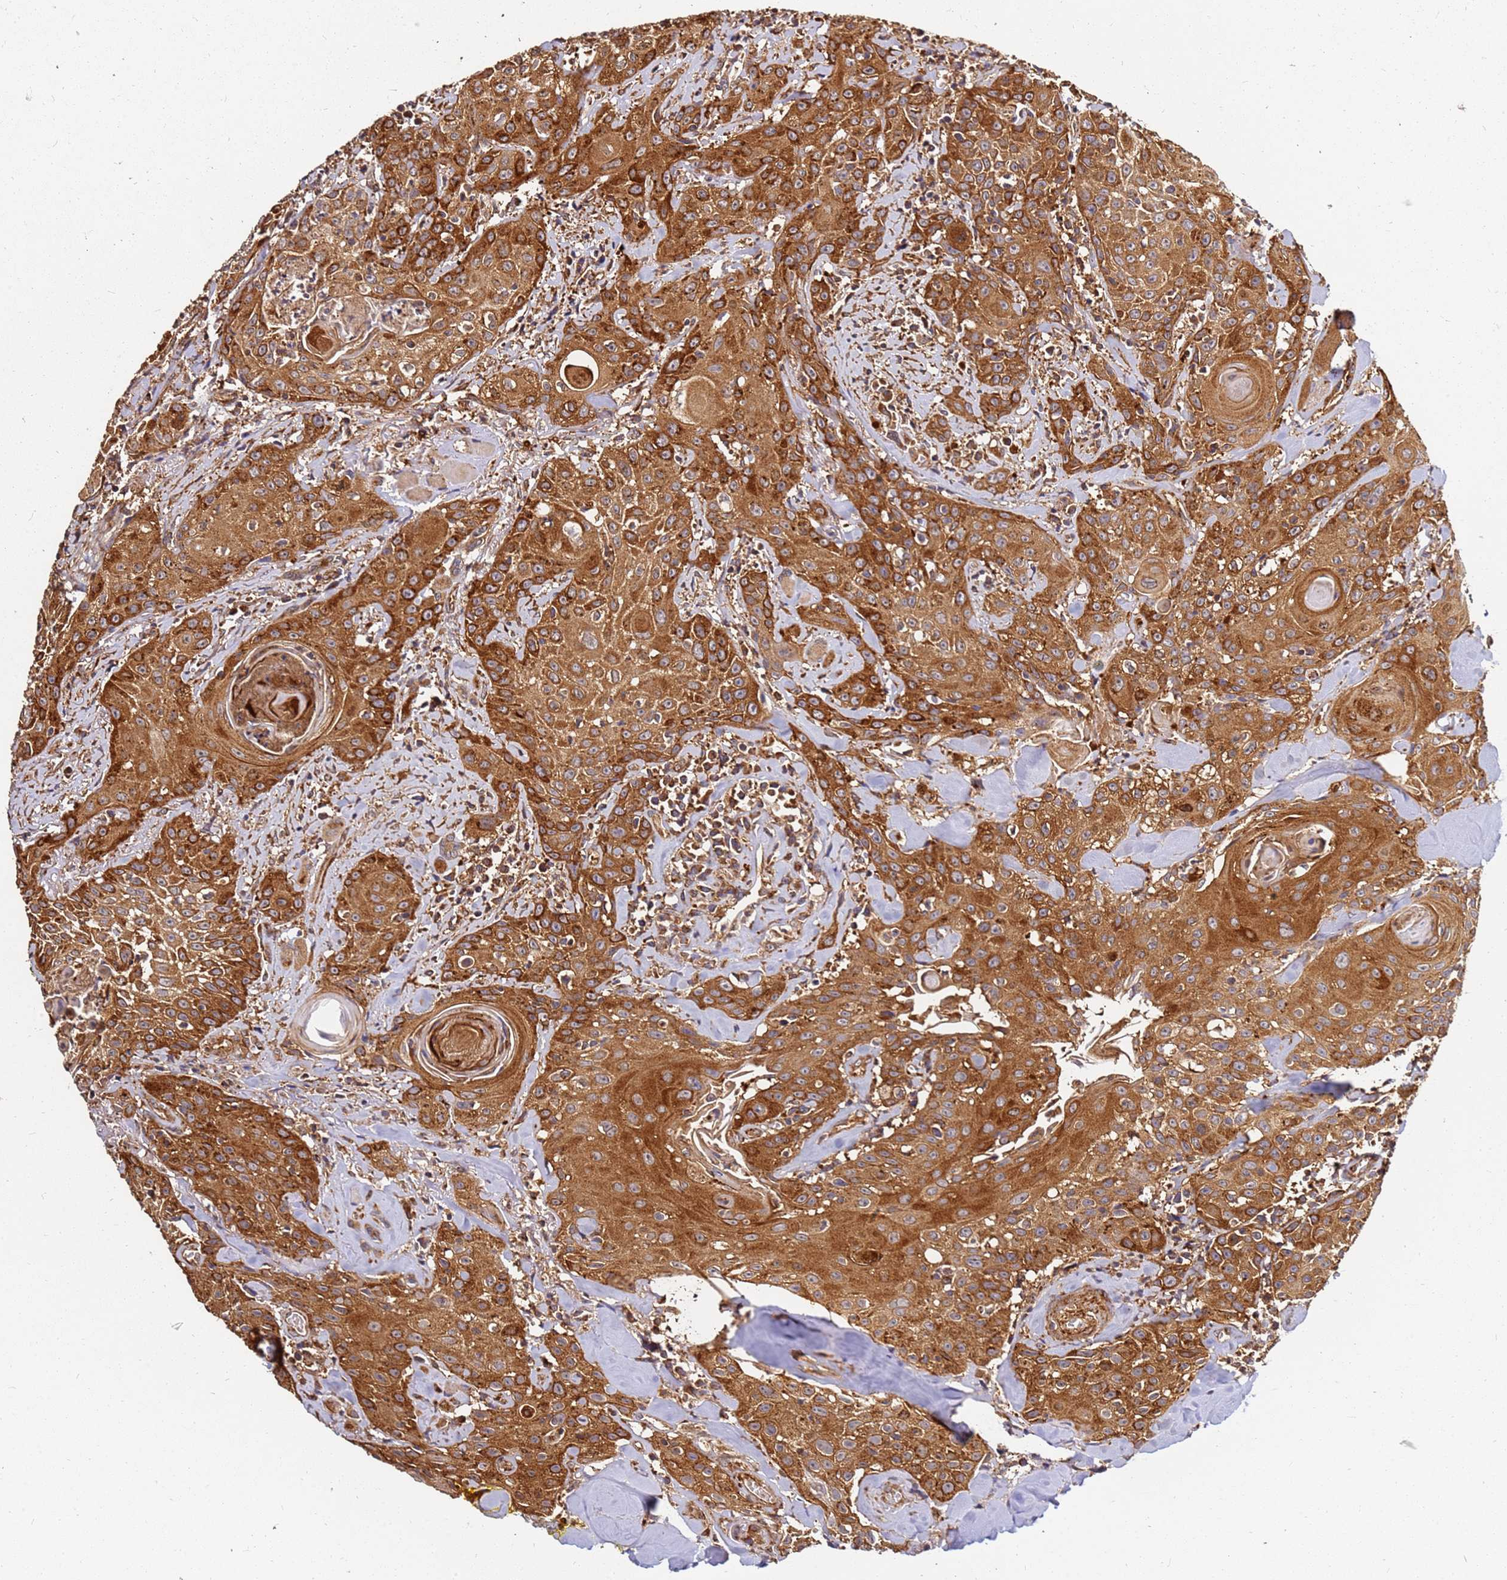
{"staining": {"intensity": "strong", "quantity": ">75%", "location": "cytoplasmic/membranous"}, "tissue": "head and neck cancer", "cell_type": "Tumor cells", "image_type": "cancer", "snomed": [{"axis": "morphology", "description": "Squamous cell carcinoma, NOS"}, {"axis": "topography", "description": "Oral tissue"}, {"axis": "topography", "description": "Head-Neck"}], "caption": "Protein staining of head and neck cancer tissue displays strong cytoplasmic/membranous staining in about >75% of tumor cells.", "gene": "DVL3", "patient": {"sex": "female", "age": 82}}